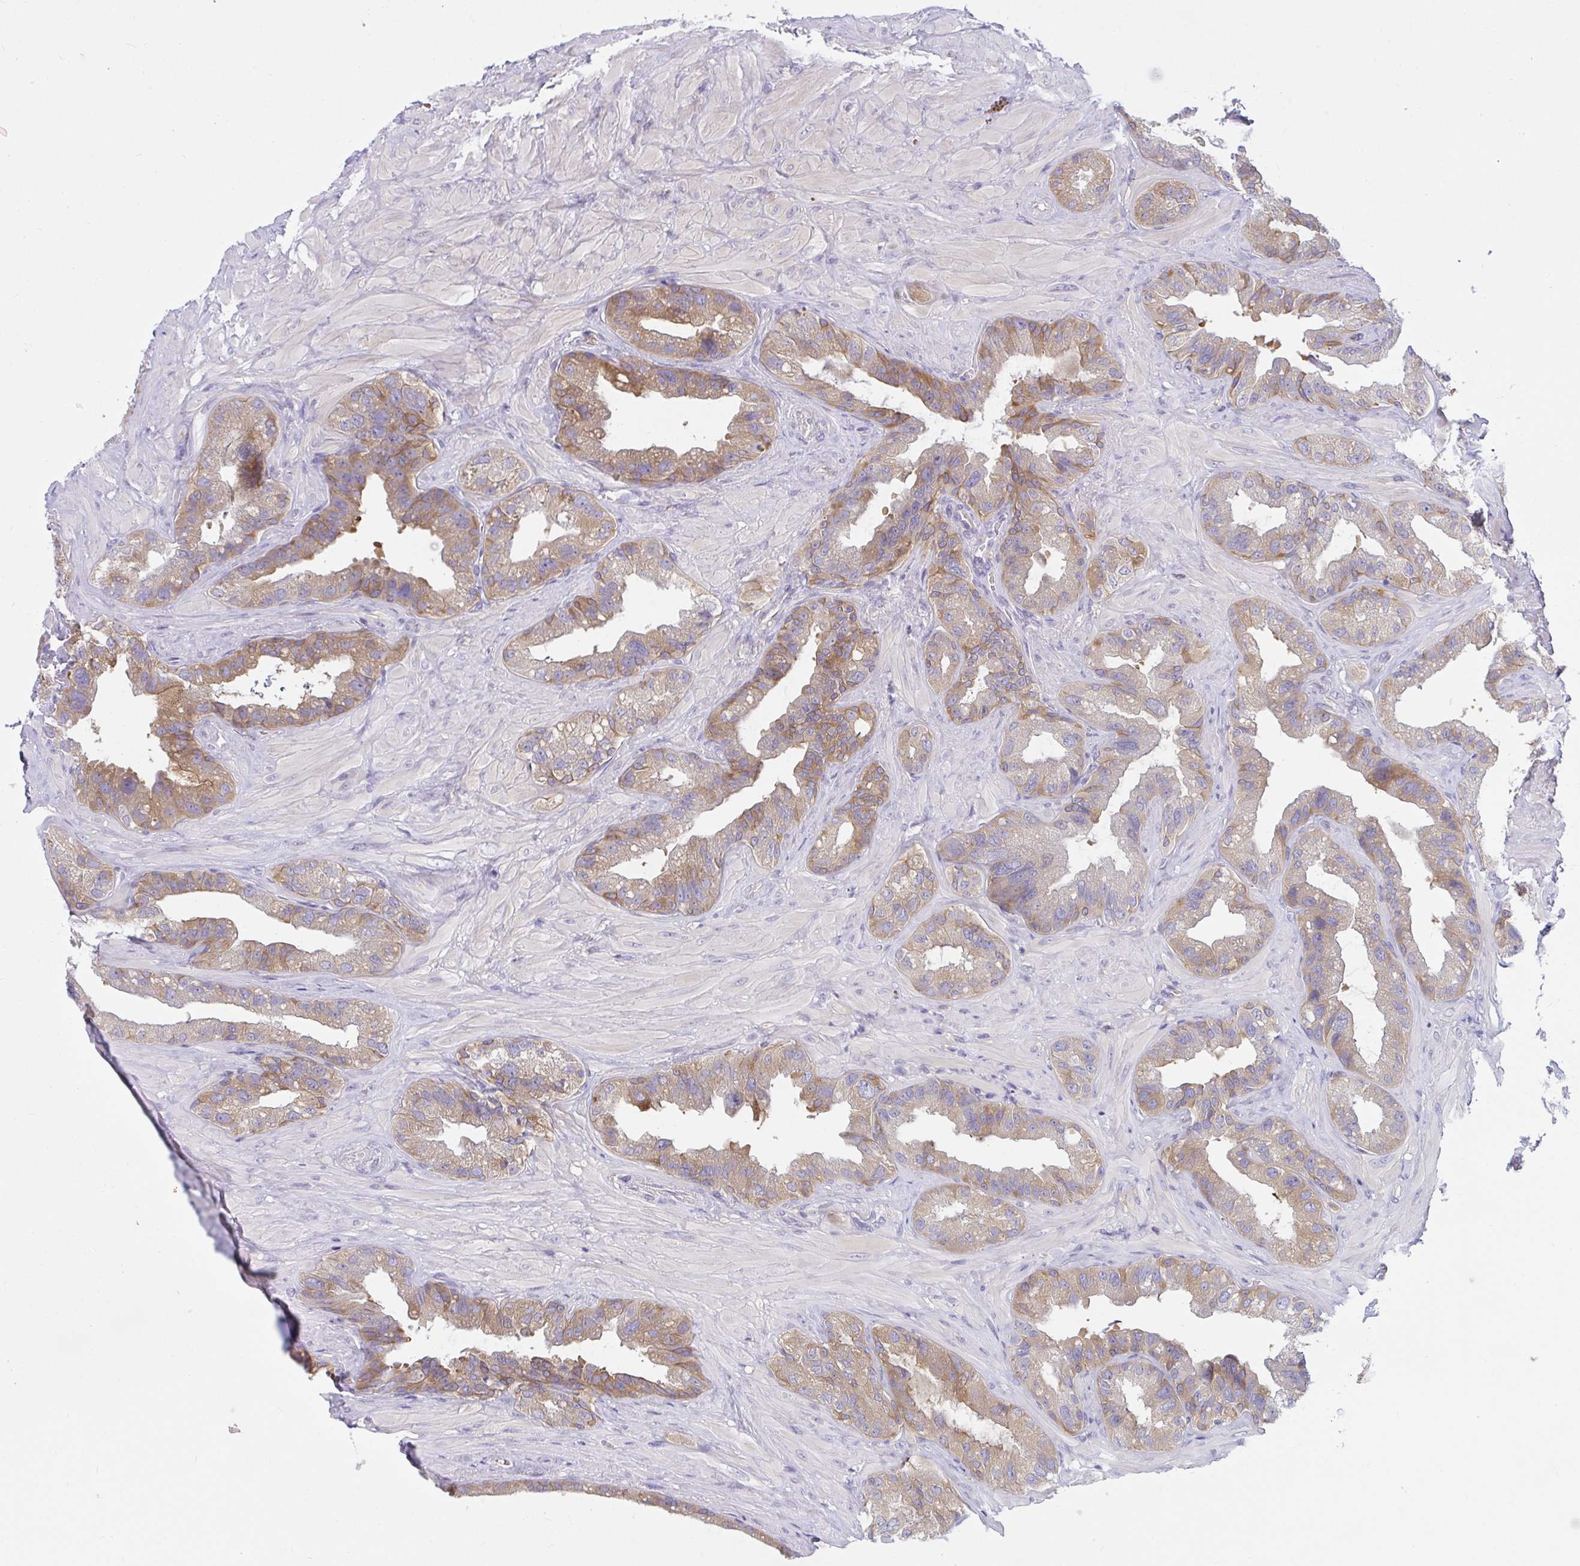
{"staining": {"intensity": "moderate", "quantity": ">75%", "location": "cytoplasmic/membranous"}, "tissue": "seminal vesicle", "cell_type": "Glandular cells", "image_type": "normal", "snomed": [{"axis": "morphology", "description": "Normal tissue, NOS"}, {"axis": "topography", "description": "Seminal veicle"}, {"axis": "topography", "description": "Peripheral nerve tissue"}], "caption": "IHC of normal seminal vesicle reveals medium levels of moderate cytoplasmic/membranous expression in about >75% of glandular cells.", "gene": "SLC30A6", "patient": {"sex": "male", "age": 76}}